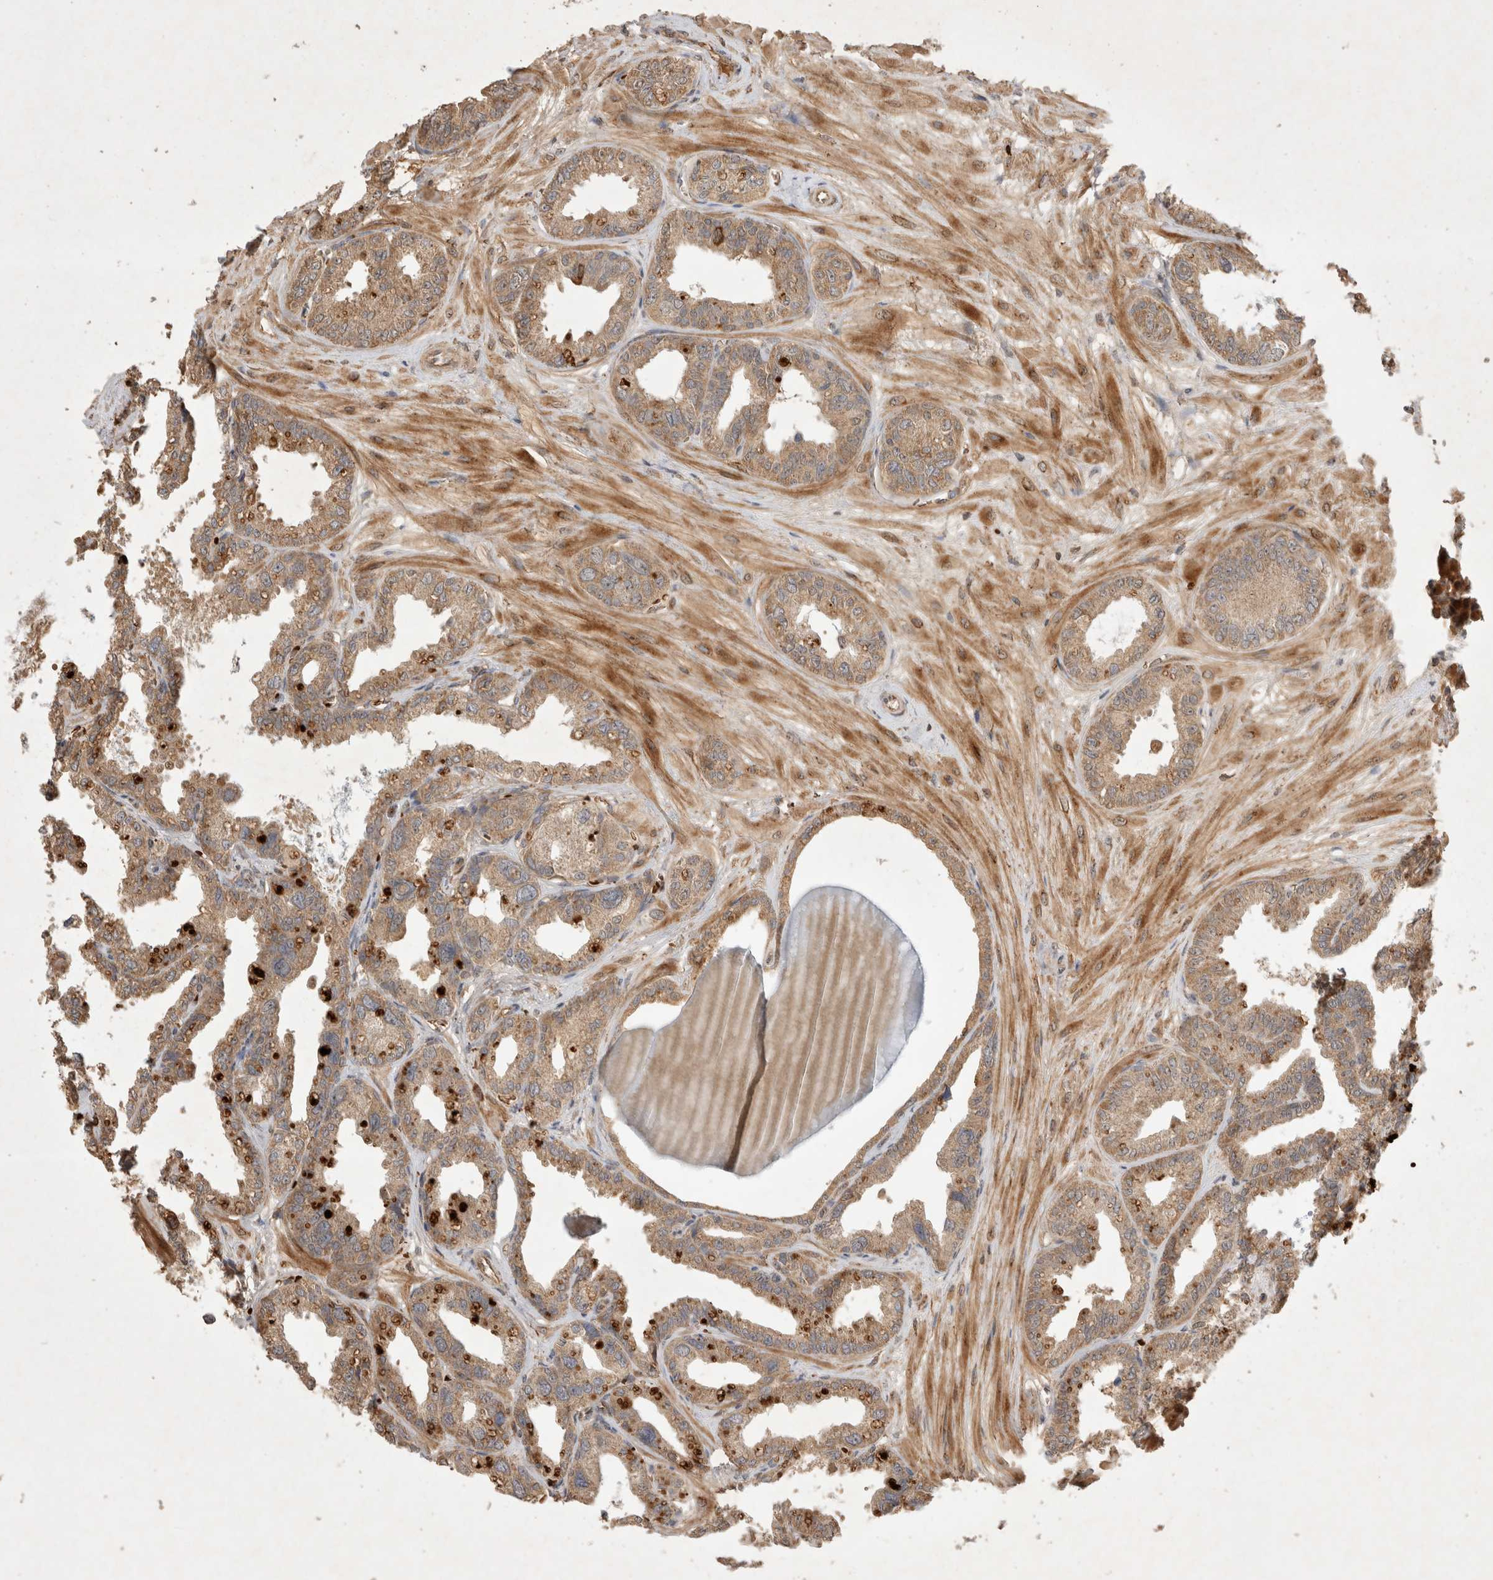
{"staining": {"intensity": "moderate", "quantity": ">75%", "location": "cytoplasmic/membranous"}, "tissue": "seminal vesicle", "cell_type": "Glandular cells", "image_type": "normal", "snomed": [{"axis": "morphology", "description": "Normal tissue, NOS"}, {"axis": "topography", "description": "Prostate"}, {"axis": "topography", "description": "Seminal veicle"}], "caption": "IHC histopathology image of normal seminal vesicle: human seminal vesicle stained using IHC demonstrates medium levels of moderate protein expression localized specifically in the cytoplasmic/membranous of glandular cells, appearing as a cytoplasmic/membranous brown color.", "gene": "FAM221A", "patient": {"sex": "male", "age": 51}}